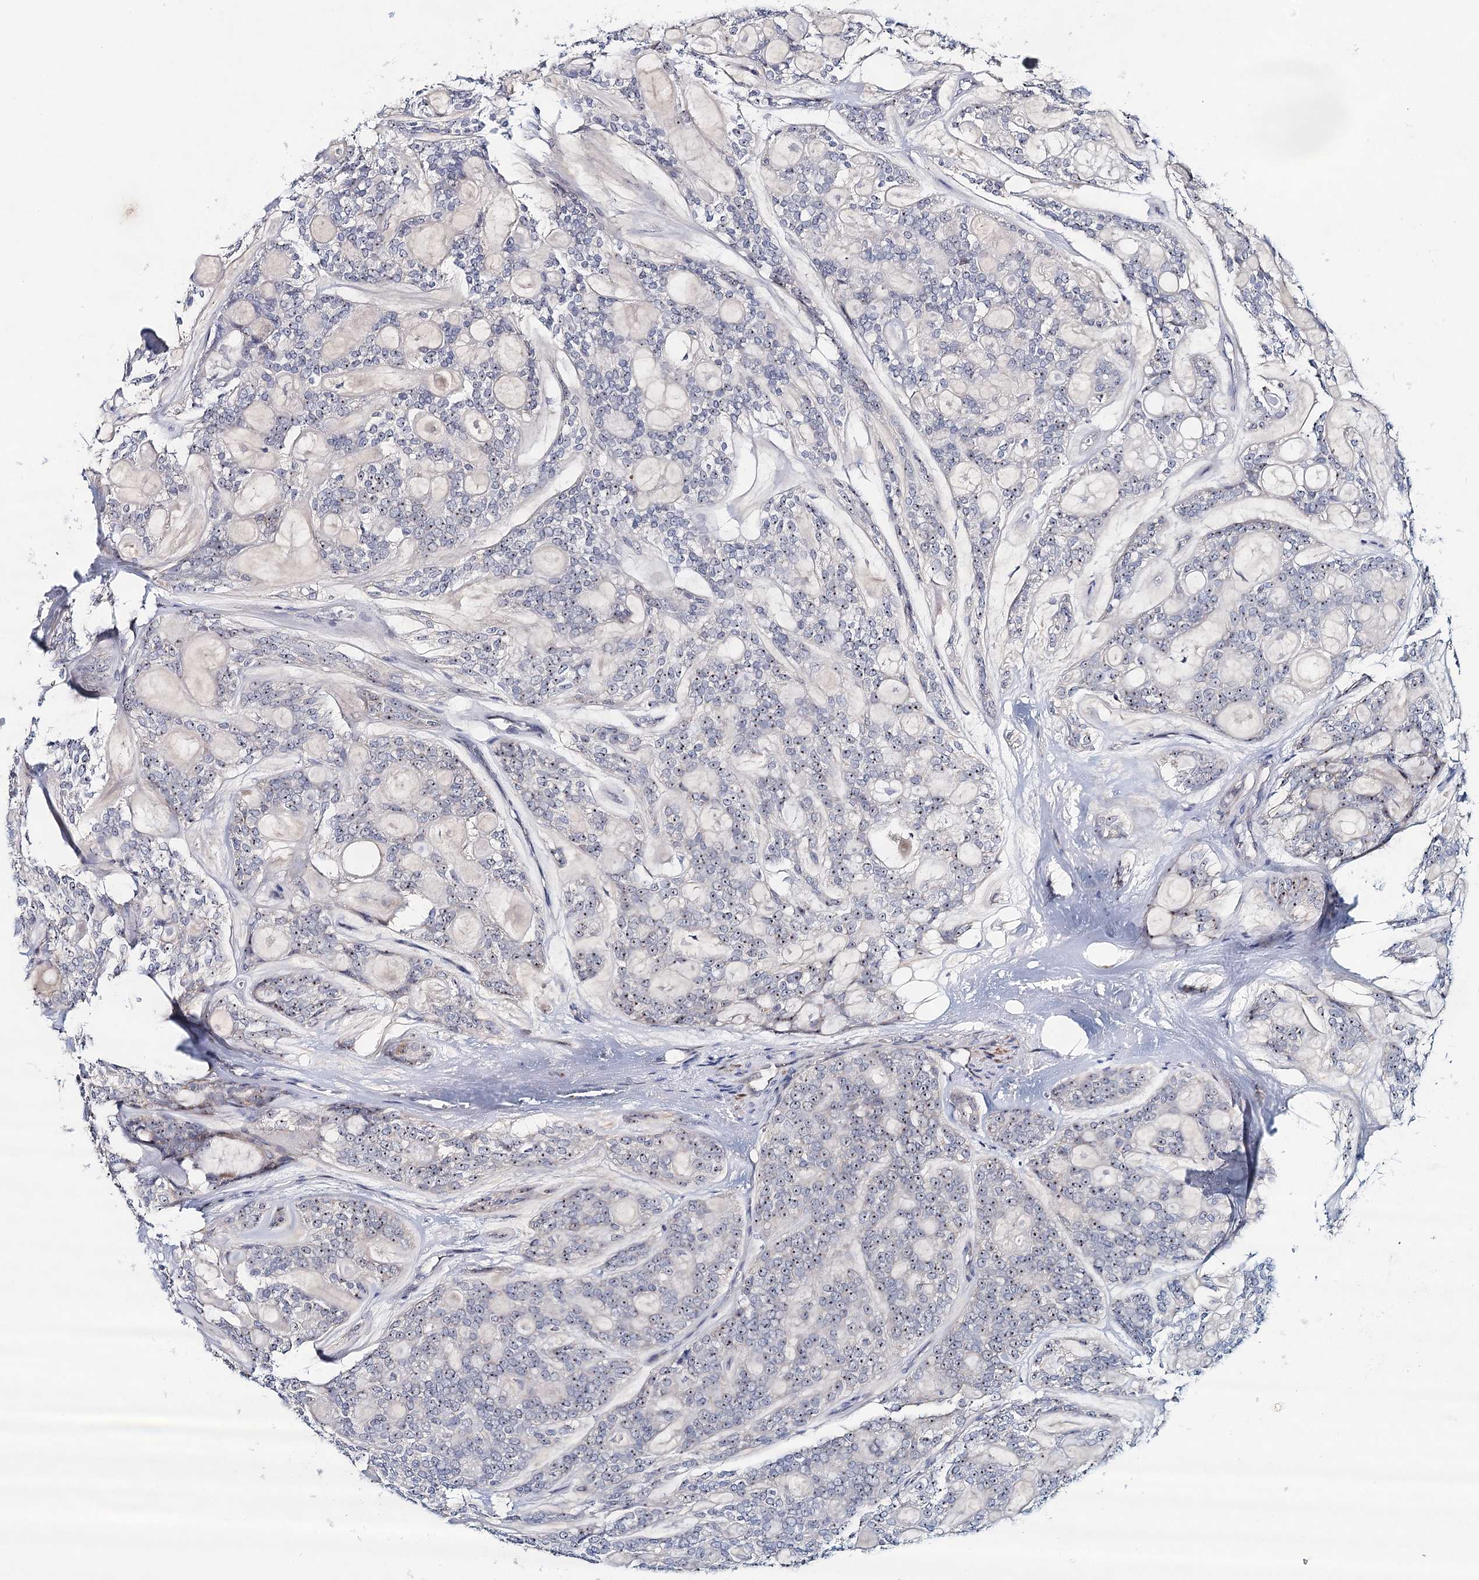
{"staining": {"intensity": "moderate", "quantity": "<25%", "location": "cytoplasmic/membranous,nuclear"}, "tissue": "head and neck cancer", "cell_type": "Tumor cells", "image_type": "cancer", "snomed": [{"axis": "morphology", "description": "Adenocarcinoma, NOS"}, {"axis": "topography", "description": "Head-Neck"}], "caption": "A brown stain labels moderate cytoplasmic/membranous and nuclear positivity of a protein in human adenocarcinoma (head and neck) tumor cells.", "gene": "RBM43", "patient": {"sex": "male", "age": 66}}